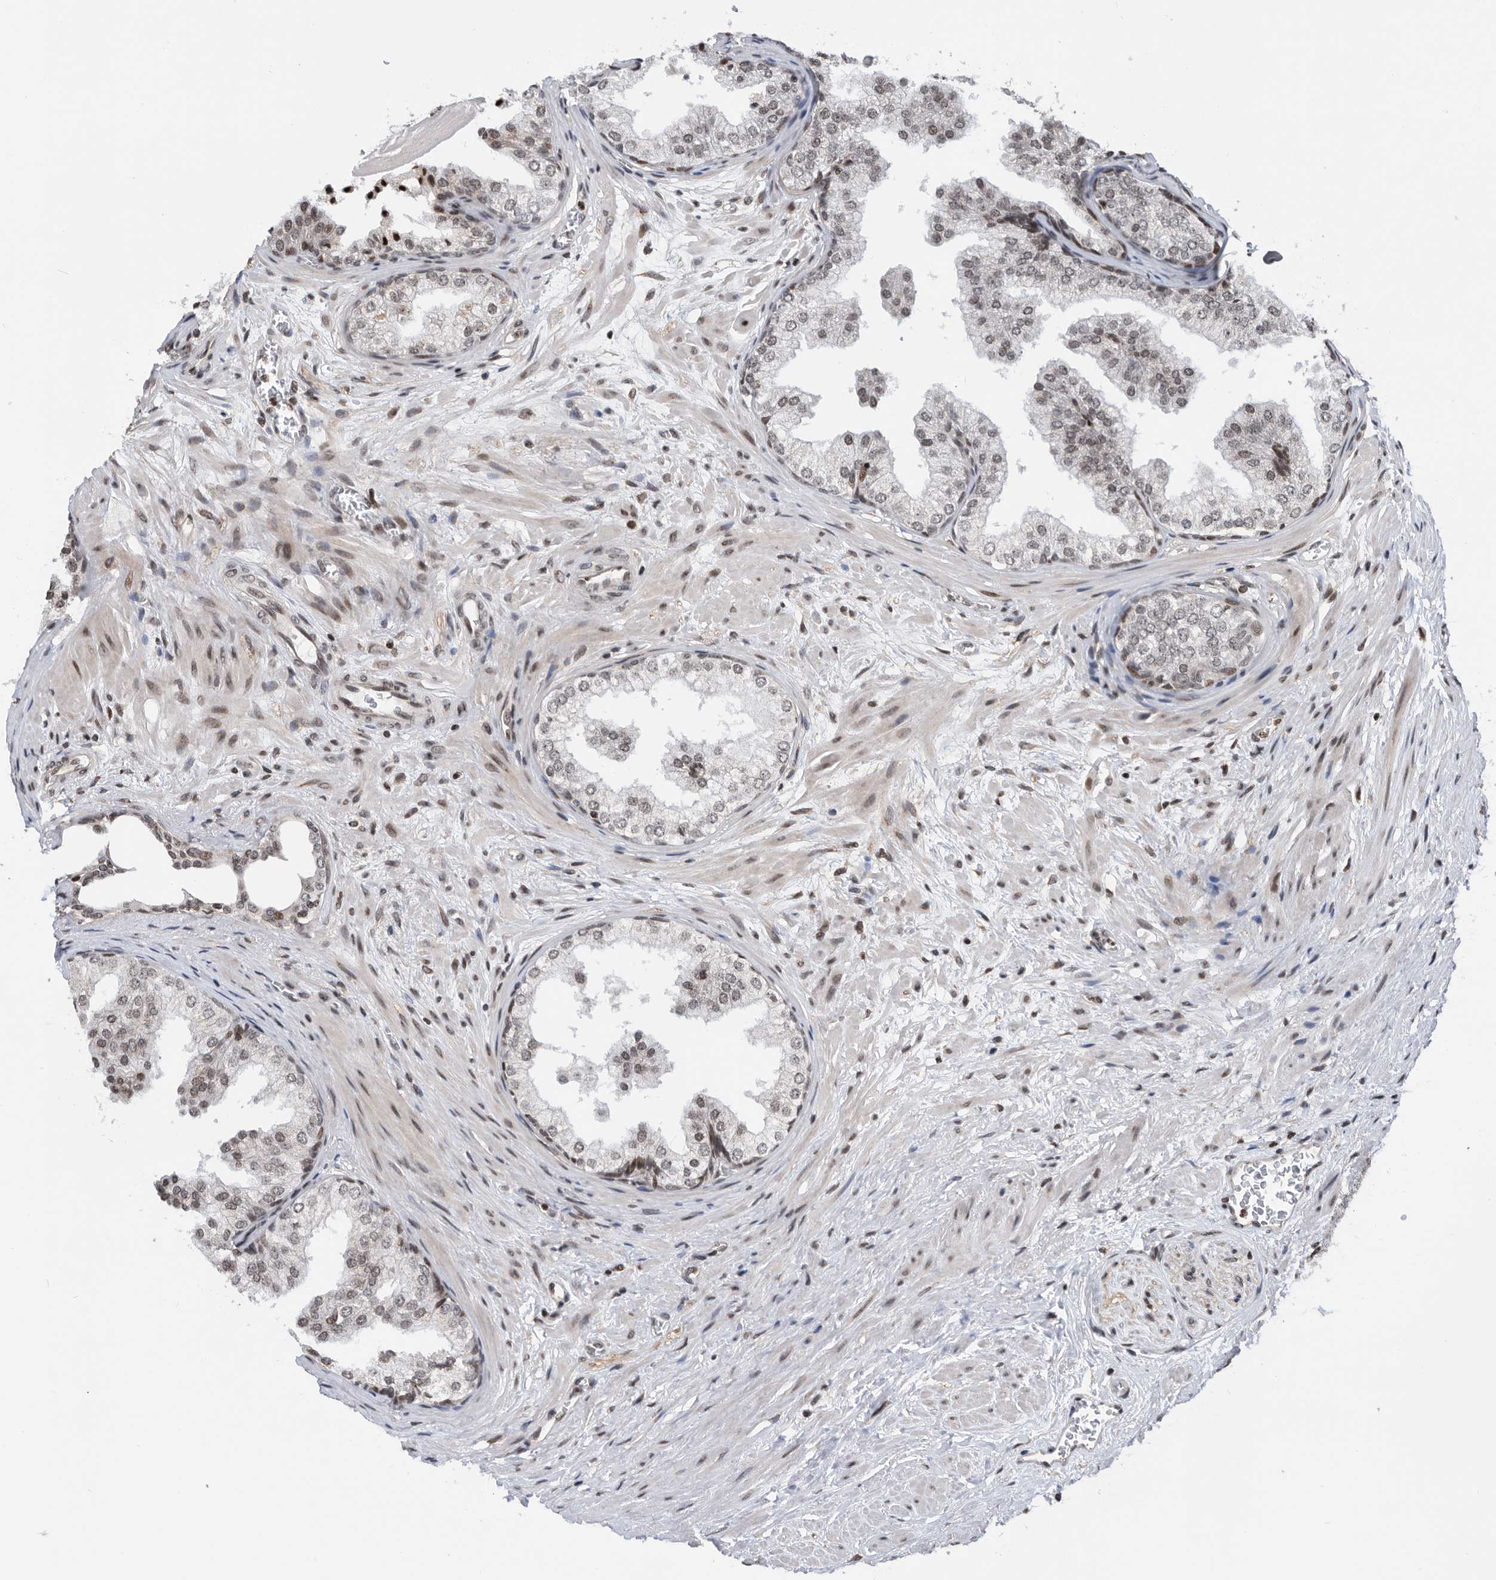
{"staining": {"intensity": "weak", "quantity": "25%-75%", "location": "nuclear"}, "tissue": "prostate", "cell_type": "Glandular cells", "image_type": "normal", "snomed": [{"axis": "morphology", "description": "Normal tissue, NOS"}, {"axis": "topography", "description": "Prostate"}], "caption": "About 25%-75% of glandular cells in normal human prostate display weak nuclear protein expression as visualized by brown immunohistochemical staining.", "gene": "SNRNP48", "patient": {"sex": "male", "age": 48}}